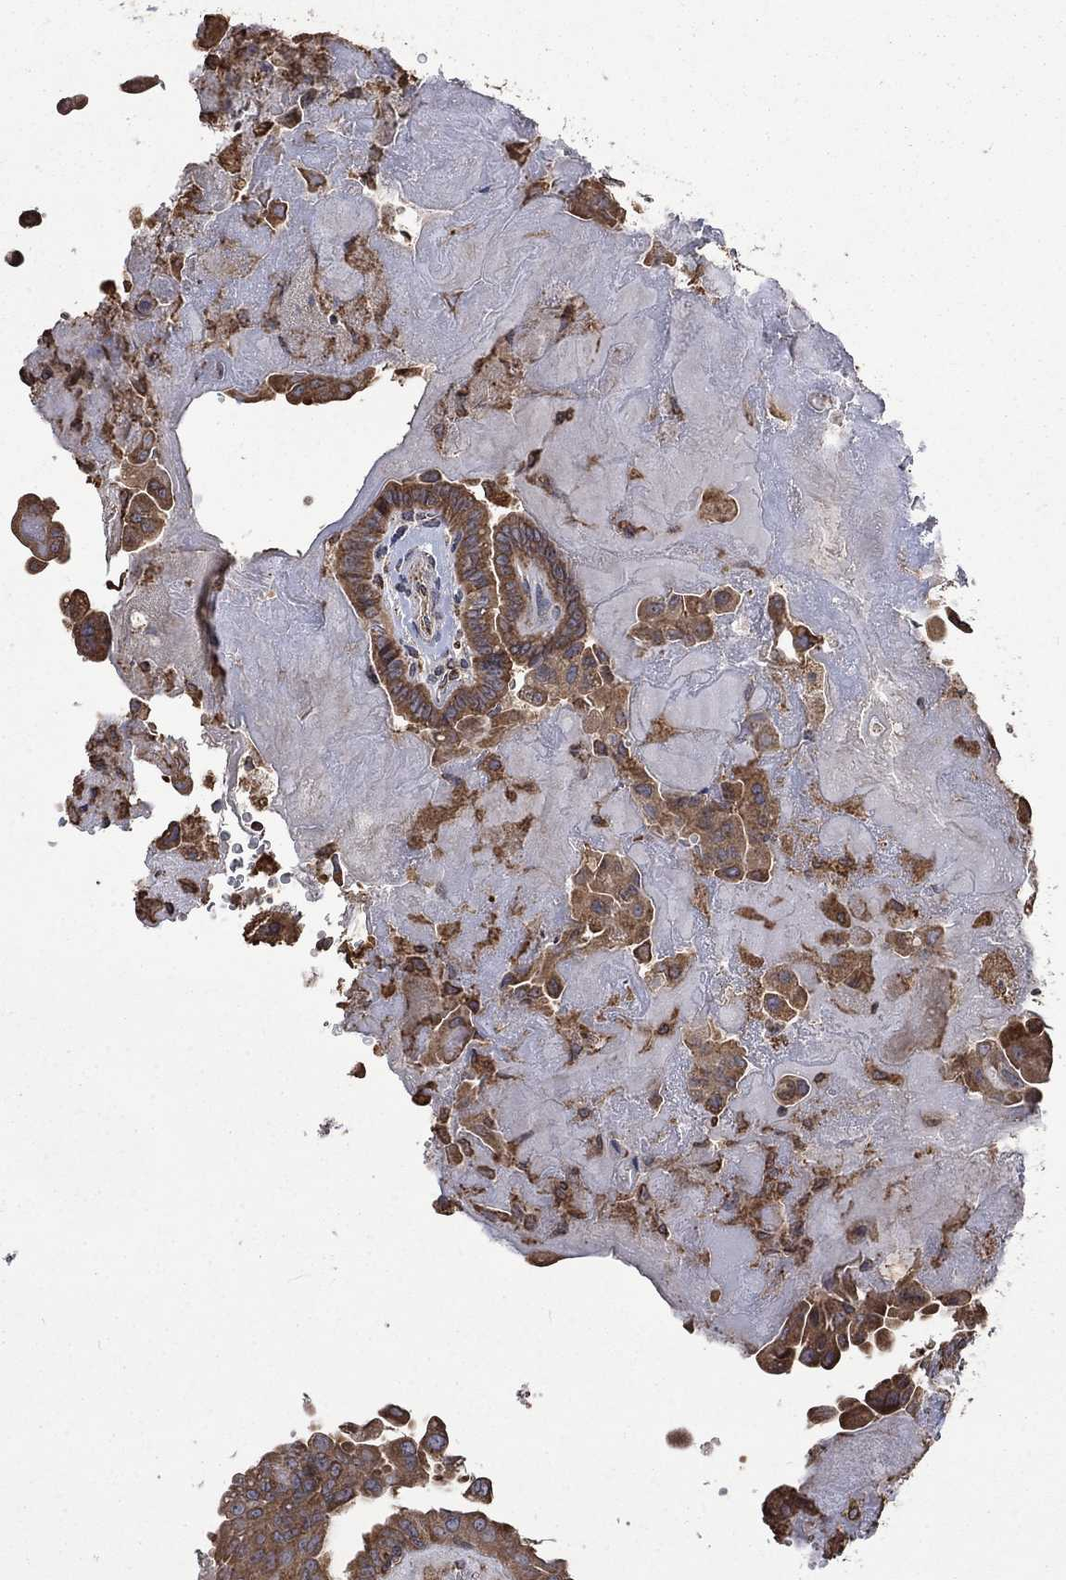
{"staining": {"intensity": "moderate", "quantity": ">75%", "location": "cytoplasmic/membranous"}, "tissue": "thyroid cancer", "cell_type": "Tumor cells", "image_type": "cancer", "snomed": [{"axis": "morphology", "description": "Papillary adenocarcinoma, NOS"}, {"axis": "topography", "description": "Thyroid gland"}], "caption": "This is an image of IHC staining of papillary adenocarcinoma (thyroid), which shows moderate staining in the cytoplasmic/membranous of tumor cells.", "gene": "ESRRA", "patient": {"sex": "female", "age": 37}}